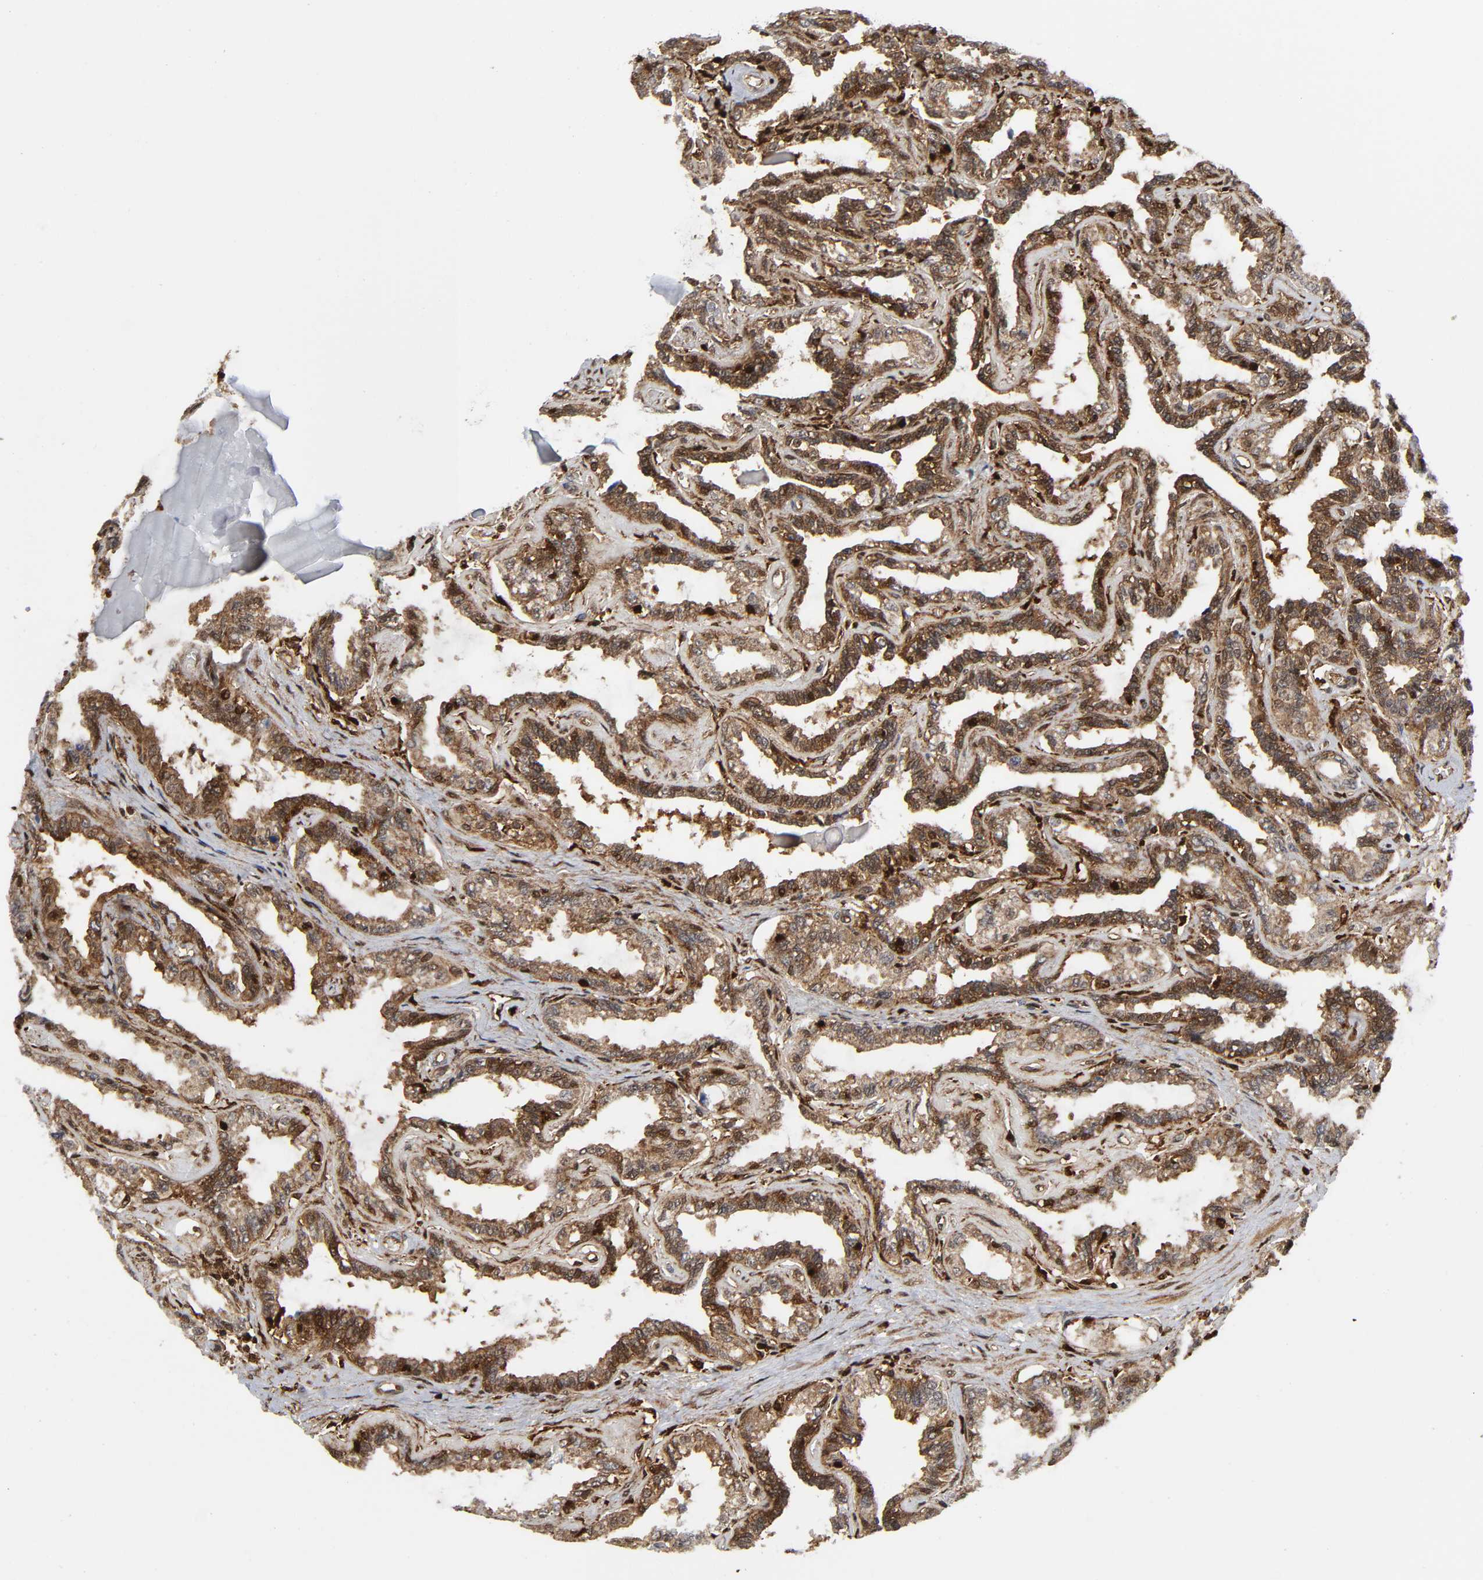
{"staining": {"intensity": "moderate", "quantity": "25%-75%", "location": "cytoplasmic/membranous"}, "tissue": "seminal vesicle", "cell_type": "Glandular cells", "image_type": "normal", "snomed": [{"axis": "morphology", "description": "Normal tissue, NOS"}, {"axis": "morphology", "description": "Inflammation, NOS"}, {"axis": "topography", "description": "Urinary bladder"}, {"axis": "topography", "description": "Prostate"}, {"axis": "topography", "description": "Seminal veicle"}], "caption": "Immunohistochemical staining of unremarkable seminal vesicle exhibits 25%-75% levels of moderate cytoplasmic/membranous protein positivity in approximately 25%-75% of glandular cells. (Stains: DAB in brown, nuclei in blue, Microscopy: brightfield microscopy at high magnification).", "gene": "MAPK1", "patient": {"sex": "male", "age": 82}}